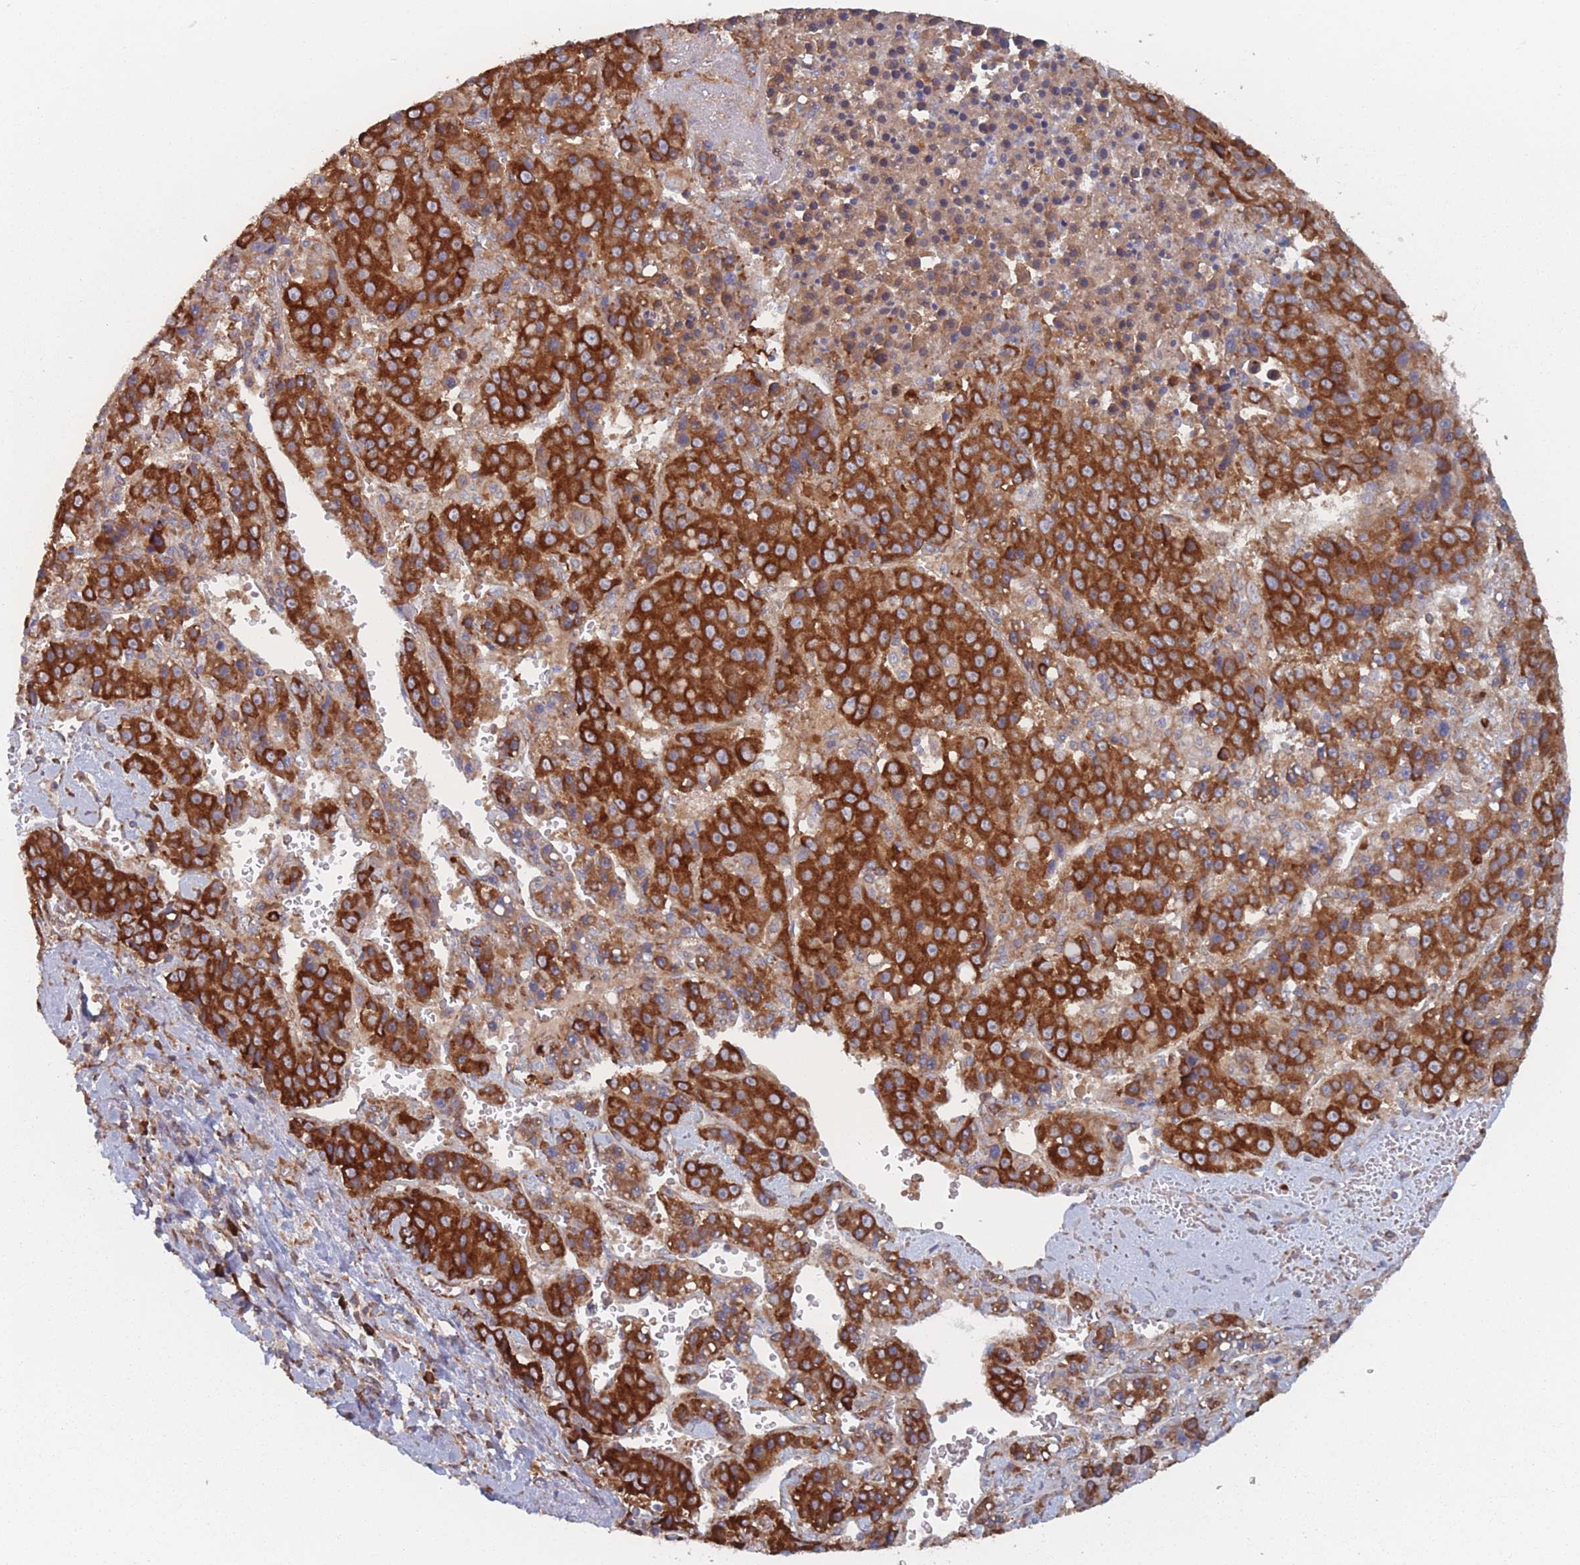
{"staining": {"intensity": "strong", "quantity": ">75%", "location": "cytoplasmic/membranous"}, "tissue": "liver cancer", "cell_type": "Tumor cells", "image_type": "cancer", "snomed": [{"axis": "morphology", "description": "Carcinoma, Hepatocellular, NOS"}, {"axis": "topography", "description": "Liver"}], "caption": "A brown stain shows strong cytoplasmic/membranous positivity of a protein in human hepatocellular carcinoma (liver) tumor cells.", "gene": "EEF1B2", "patient": {"sex": "female", "age": 53}}